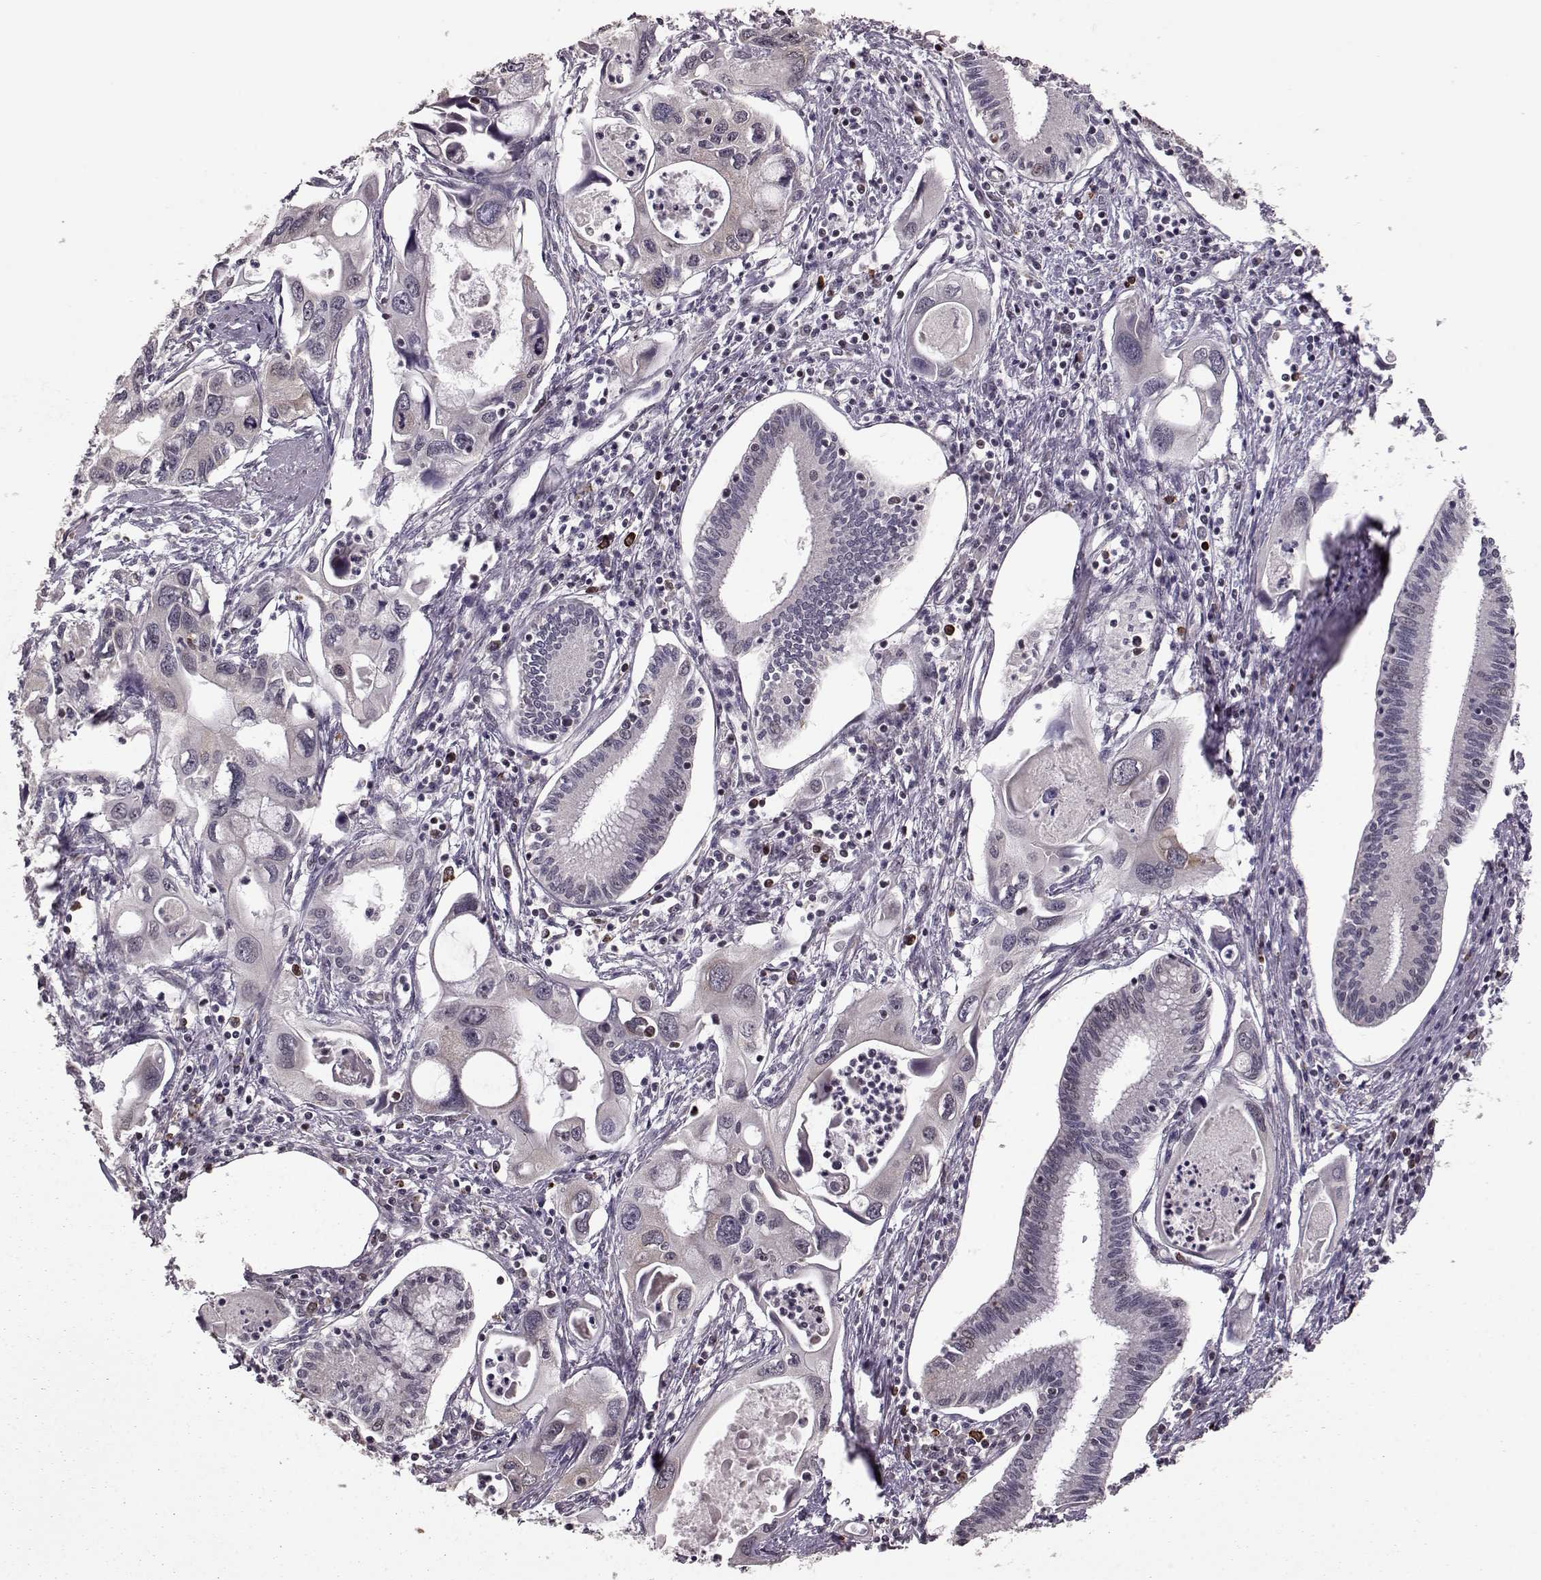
{"staining": {"intensity": "negative", "quantity": "none", "location": "none"}, "tissue": "pancreatic cancer", "cell_type": "Tumor cells", "image_type": "cancer", "snomed": [{"axis": "morphology", "description": "Adenocarcinoma, NOS"}, {"axis": "topography", "description": "Pancreas"}], "caption": "High magnification brightfield microscopy of adenocarcinoma (pancreatic) stained with DAB (brown) and counterstained with hematoxylin (blue): tumor cells show no significant expression.", "gene": "ELOVL5", "patient": {"sex": "male", "age": 60}}